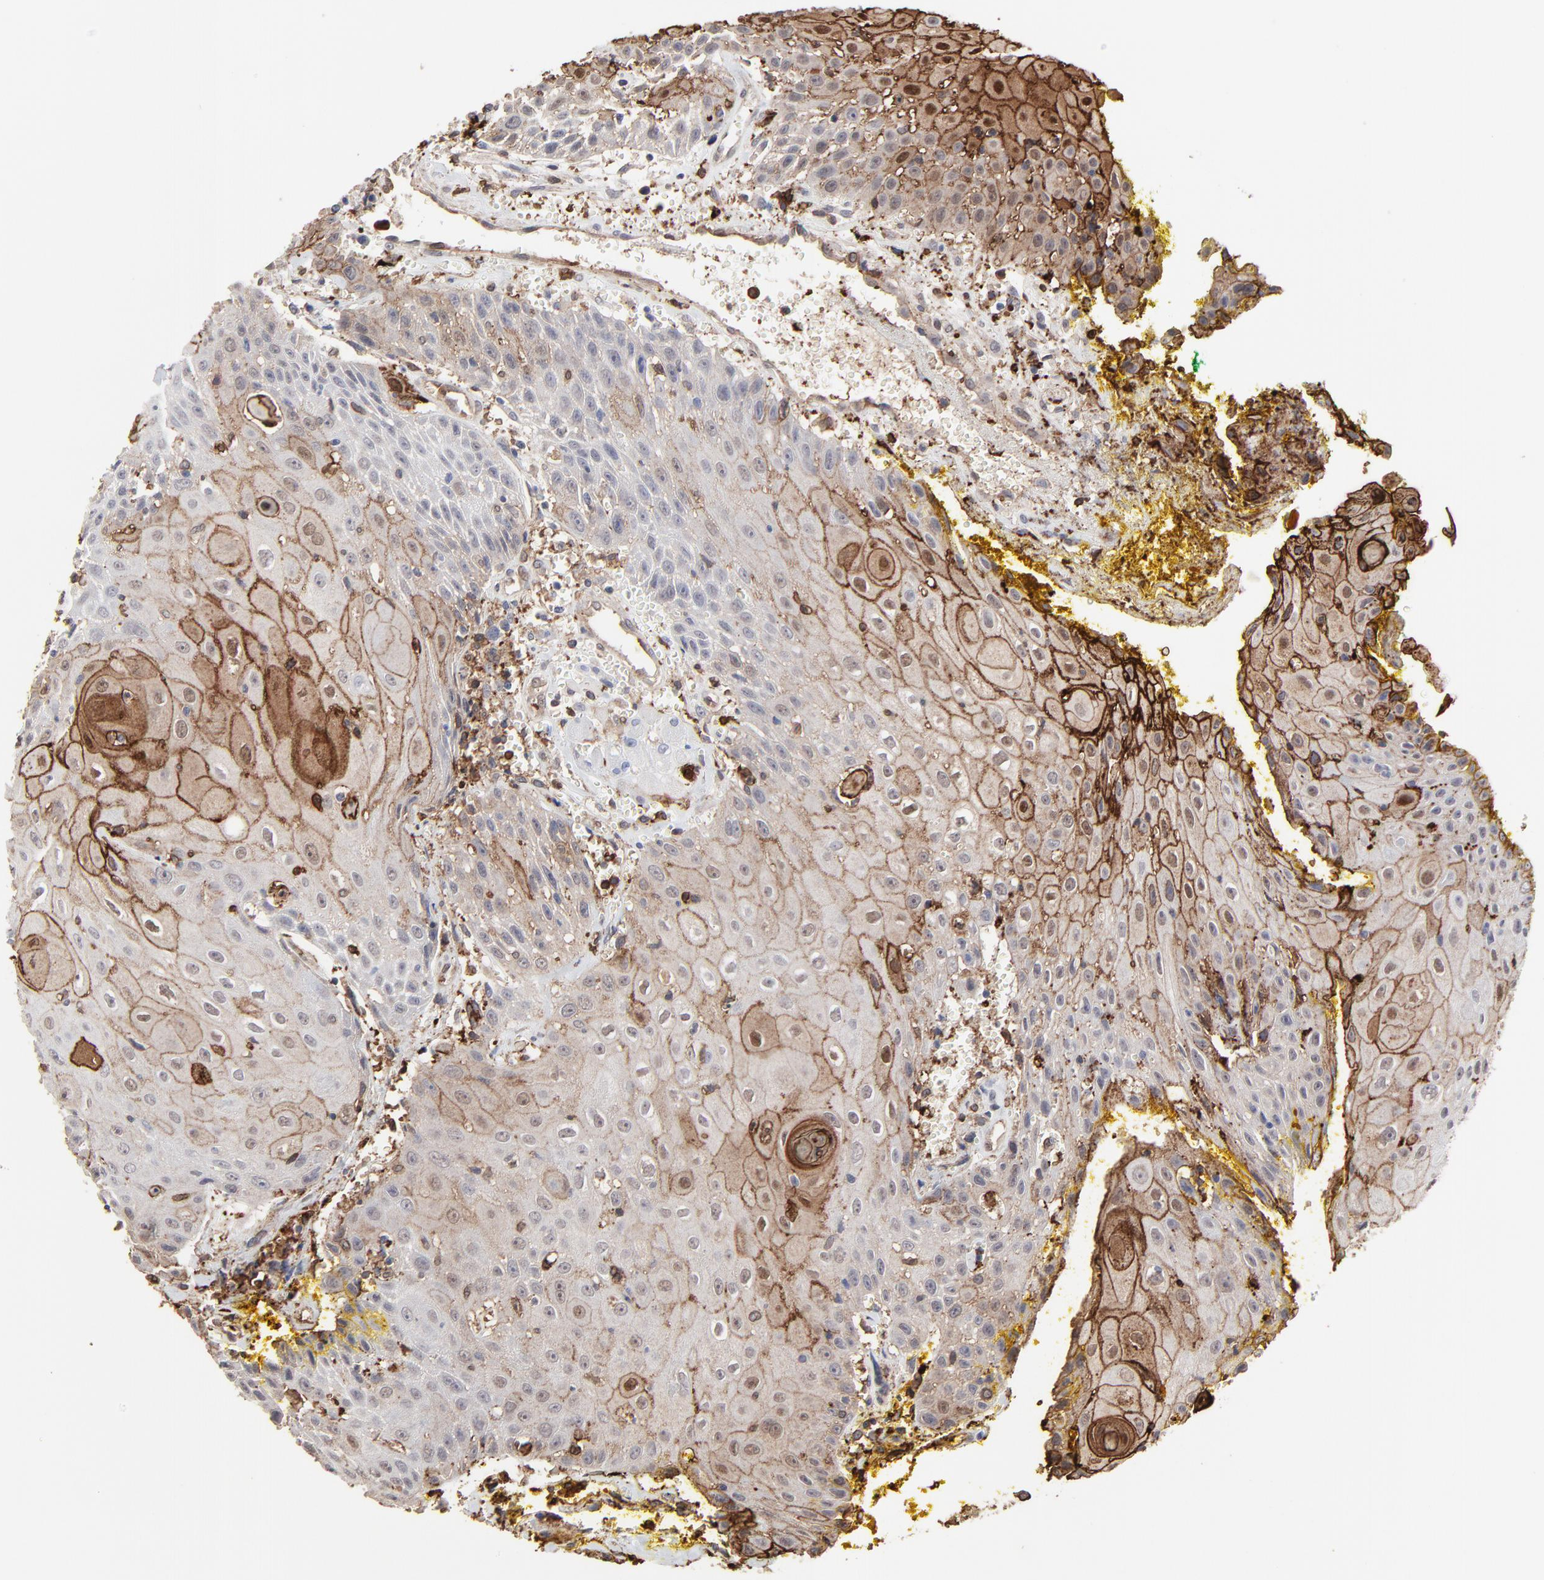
{"staining": {"intensity": "strong", "quantity": "25%-75%", "location": "cytoplasmic/membranous,nuclear"}, "tissue": "head and neck cancer", "cell_type": "Tumor cells", "image_type": "cancer", "snomed": [{"axis": "morphology", "description": "Squamous cell carcinoma, NOS"}, {"axis": "topography", "description": "Oral tissue"}, {"axis": "topography", "description": "Head-Neck"}], "caption": "Strong cytoplasmic/membranous and nuclear staining for a protein is present in about 25%-75% of tumor cells of squamous cell carcinoma (head and neck) using immunohistochemistry (IHC).", "gene": "SLC6A14", "patient": {"sex": "female", "age": 82}}